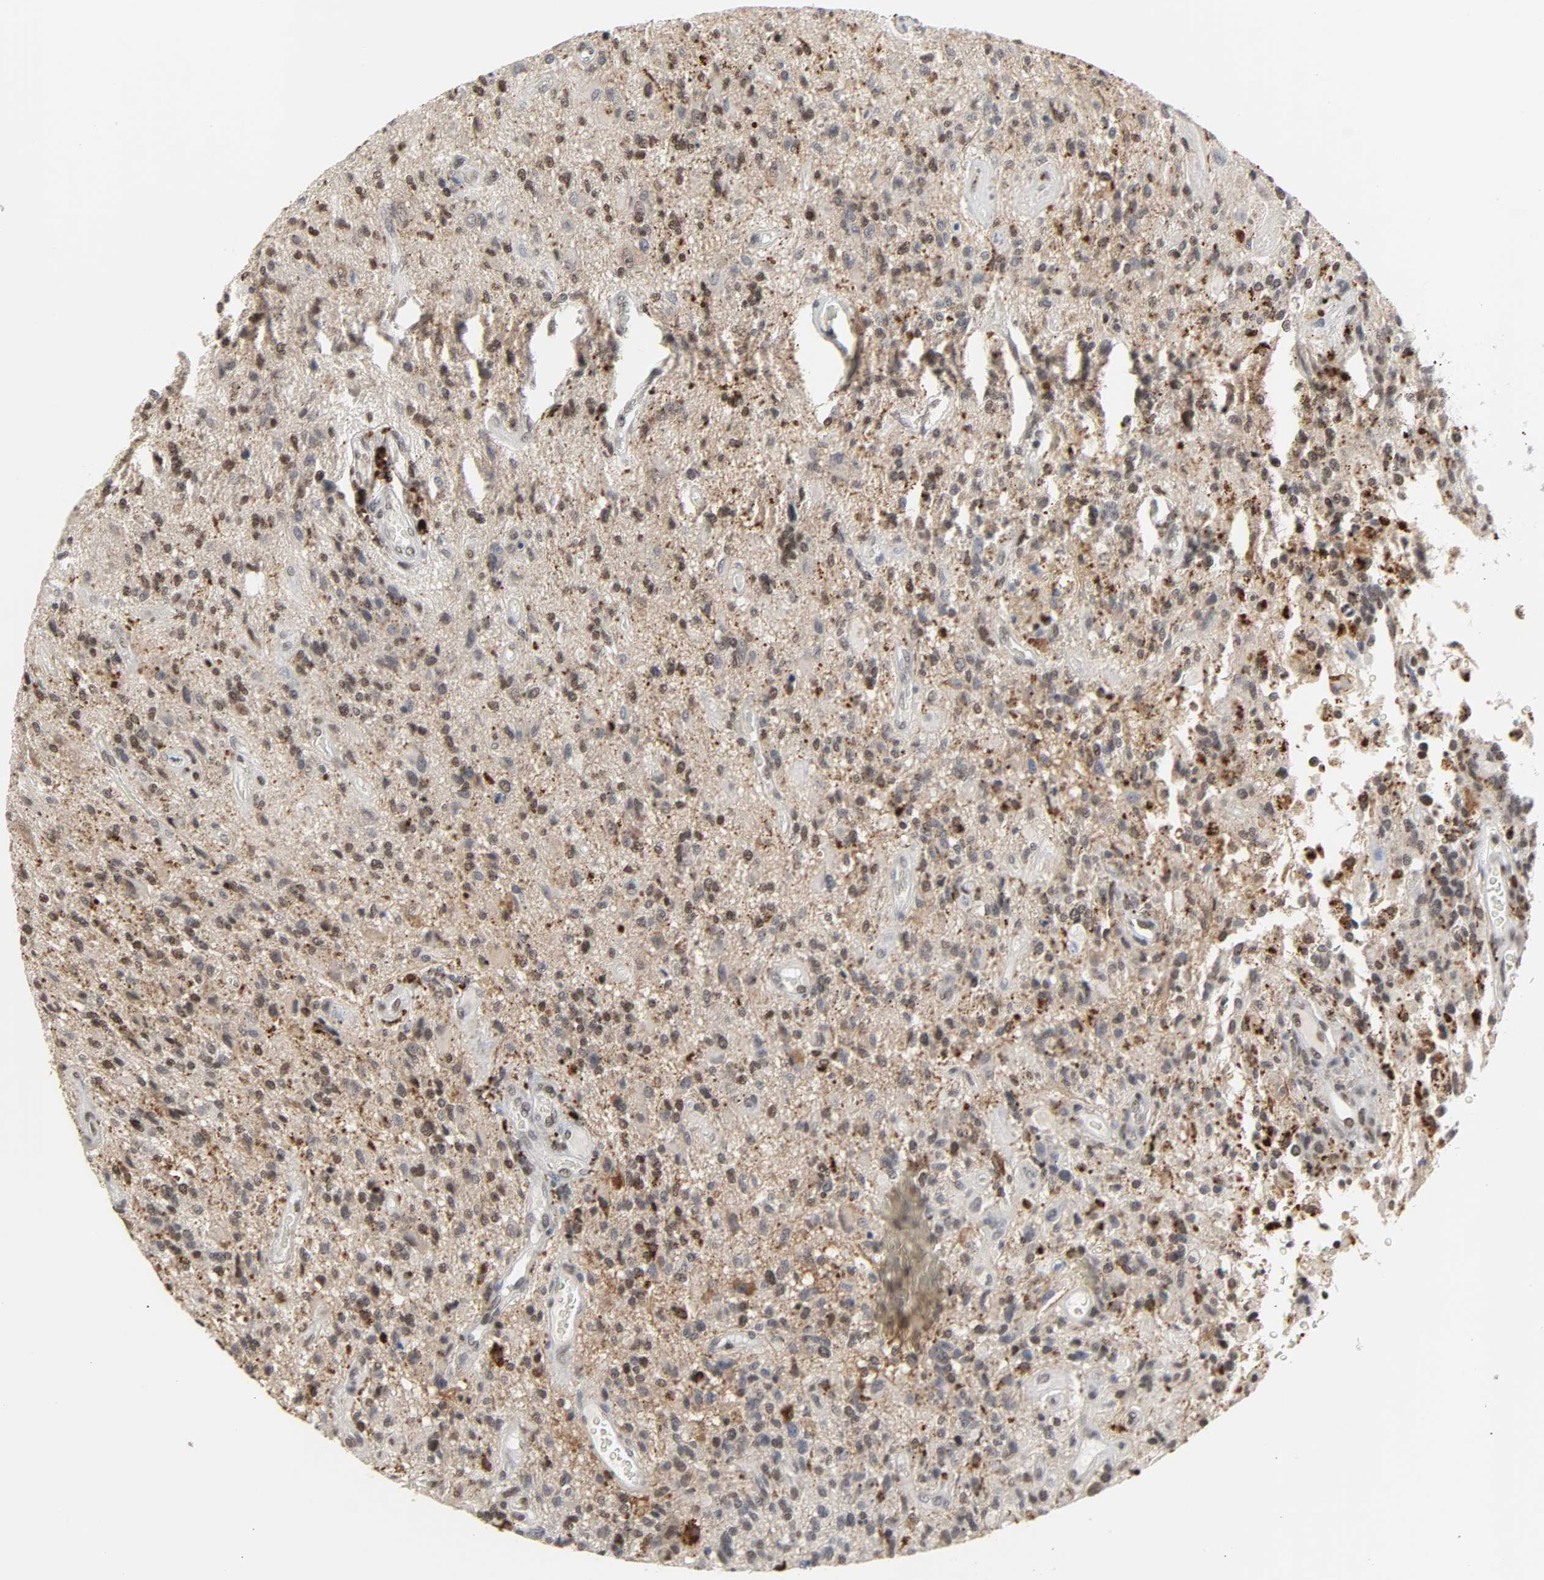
{"staining": {"intensity": "weak", "quantity": "<25%", "location": "nuclear"}, "tissue": "glioma", "cell_type": "Tumor cells", "image_type": "cancer", "snomed": [{"axis": "morphology", "description": "Normal tissue, NOS"}, {"axis": "morphology", "description": "Glioma, malignant, High grade"}, {"axis": "topography", "description": "Cerebral cortex"}], "caption": "This histopathology image is of malignant glioma (high-grade) stained with IHC to label a protein in brown with the nuclei are counter-stained blue. There is no positivity in tumor cells.", "gene": "DAZAP1", "patient": {"sex": "male", "age": 75}}